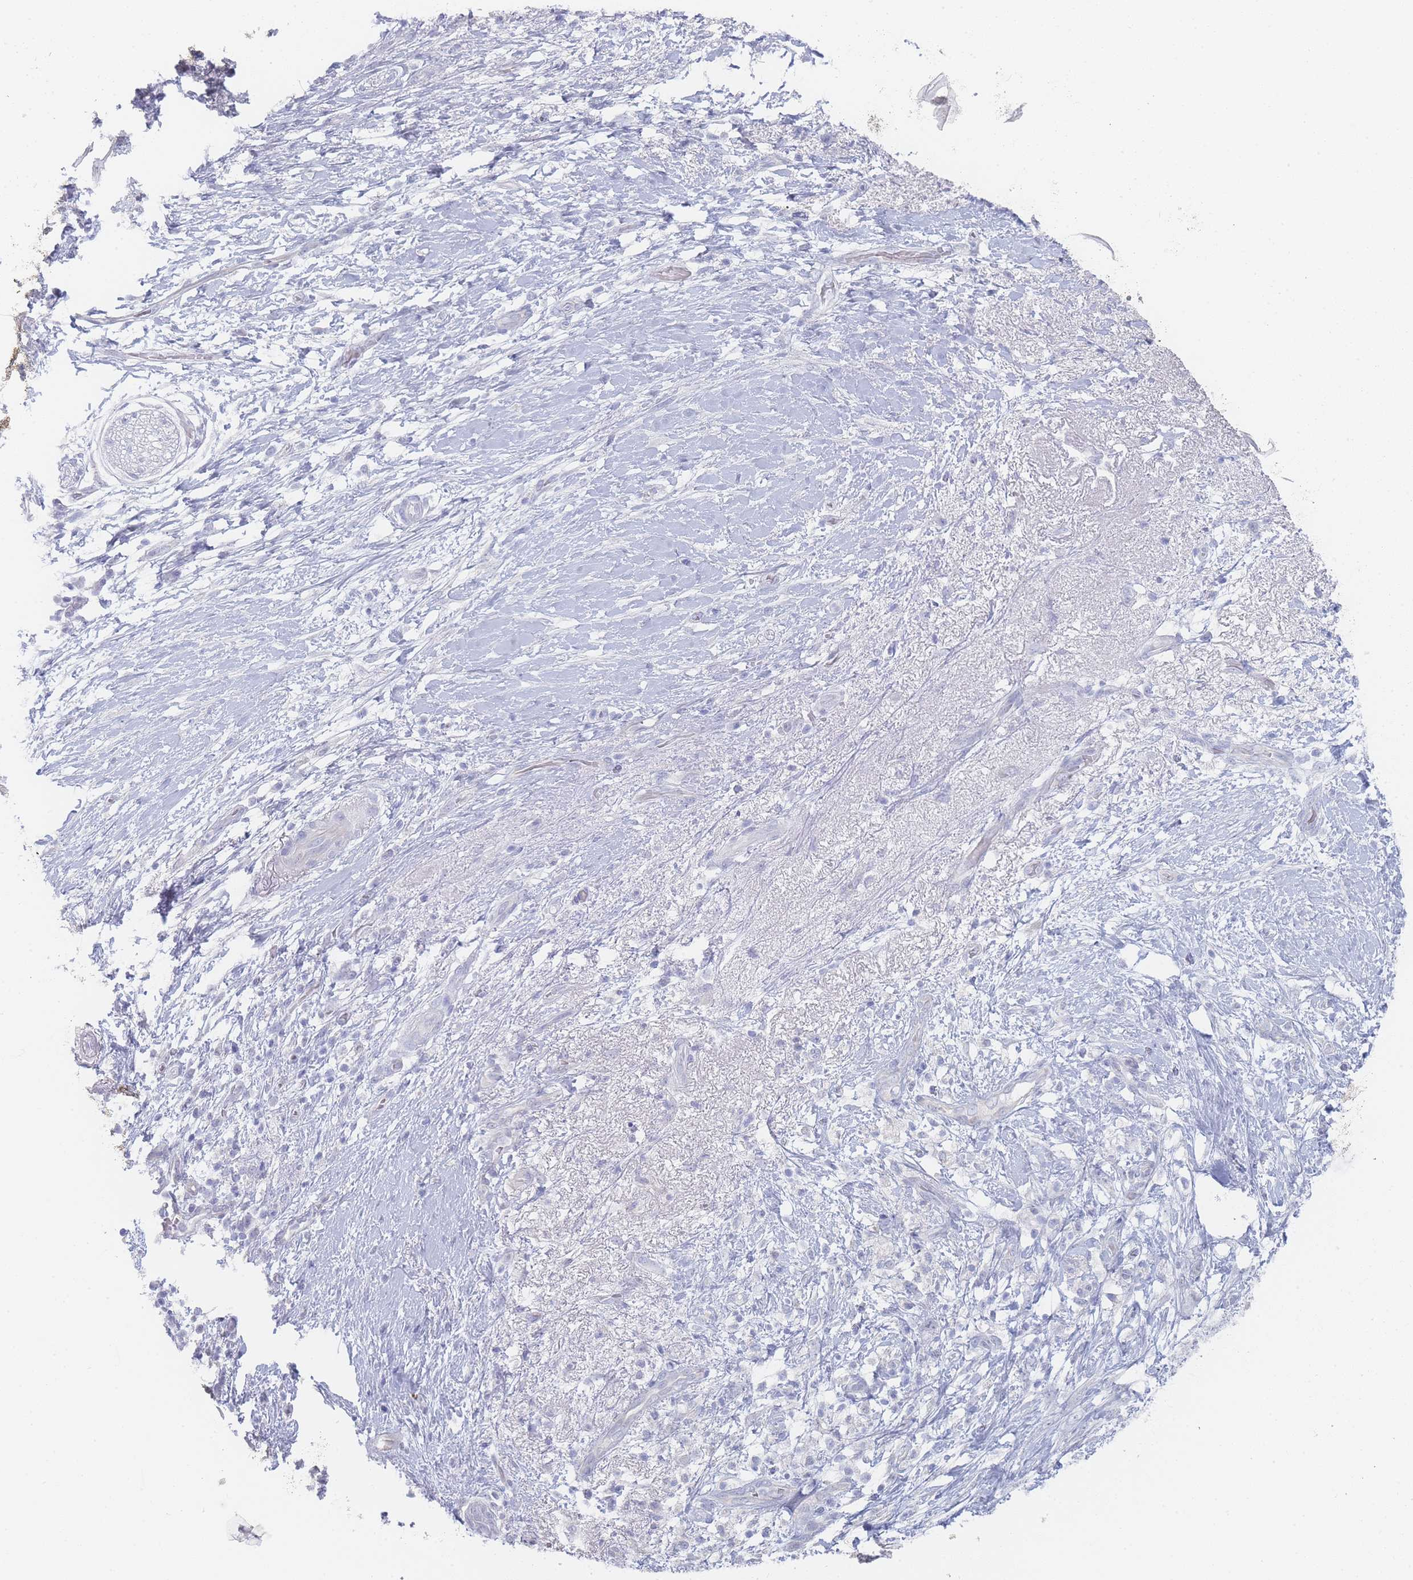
{"staining": {"intensity": "negative", "quantity": "none", "location": "none"}, "tissue": "pancreatic cancer", "cell_type": "Tumor cells", "image_type": "cancer", "snomed": [{"axis": "morphology", "description": "Adenocarcinoma, NOS"}, {"axis": "topography", "description": "Pancreas"}], "caption": "Immunohistochemistry (IHC) of human adenocarcinoma (pancreatic) exhibits no staining in tumor cells. (DAB immunohistochemistry visualized using brightfield microscopy, high magnification).", "gene": "IMPG1", "patient": {"sex": "female", "age": 72}}